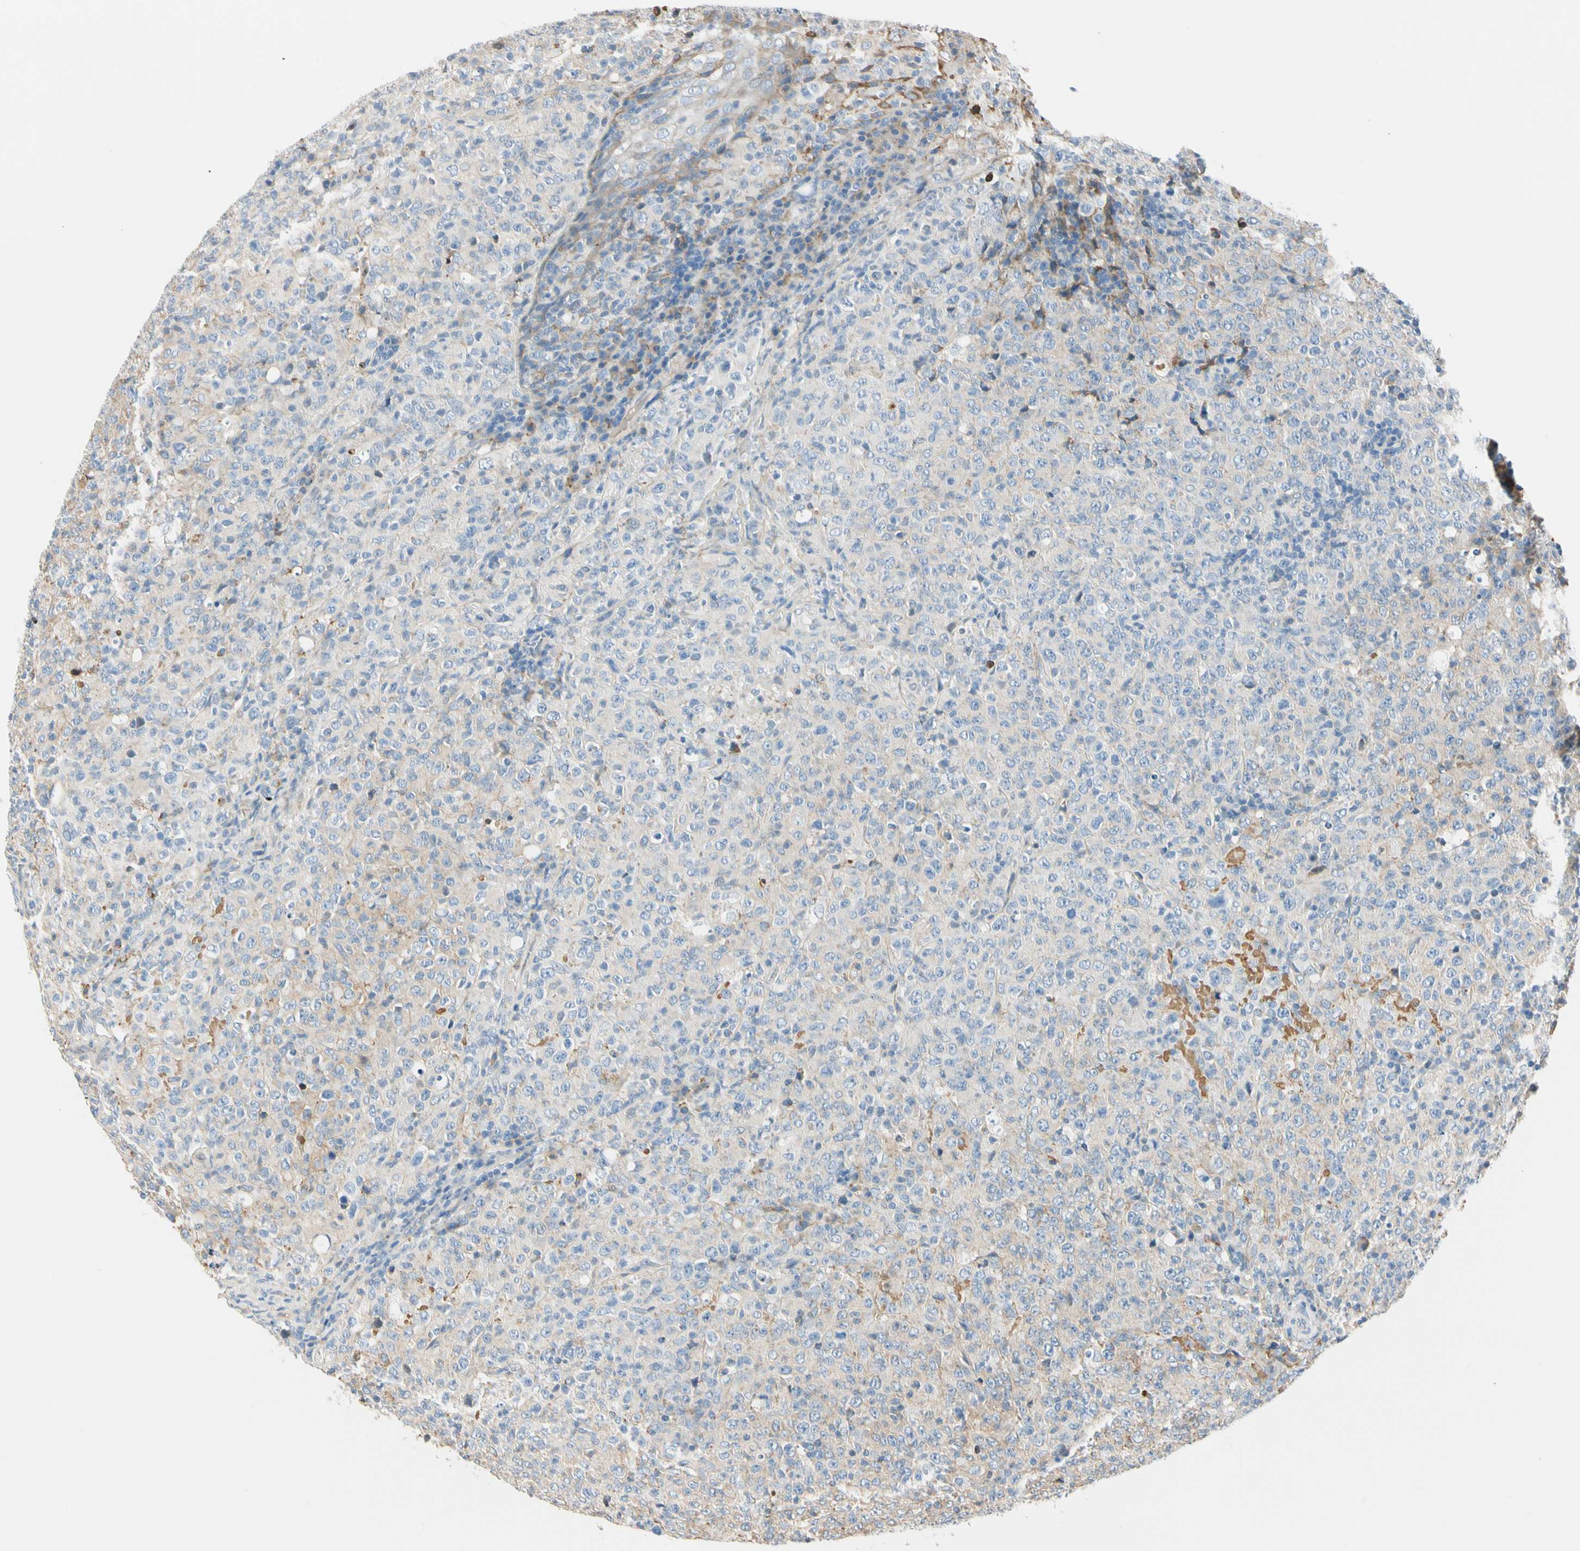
{"staining": {"intensity": "weak", "quantity": ">75%", "location": "cytoplasmic/membranous"}, "tissue": "lymphoma", "cell_type": "Tumor cells", "image_type": "cancer", "snomed": [{"axis": "morphology", "description": "Malignant lymphoma, non-Hodgkin's type, High grade"}, {"axis": "topography", "description": "Tonsil"}], "caption": "Immunohistochemistry (IHC) micrograph of neoplastic tissue: human high-grade malignant lymphoma, non-Hodgkin's type stained using immunohistochemistry reveals low levels of weak protein expression localized specifically in the cytoplasmic/membranous of tumor cells, appearing as a cytoplasmic/membranous brown color.", "gene": "LAMB3", "patient": {"sex": "female", "age": 36}}